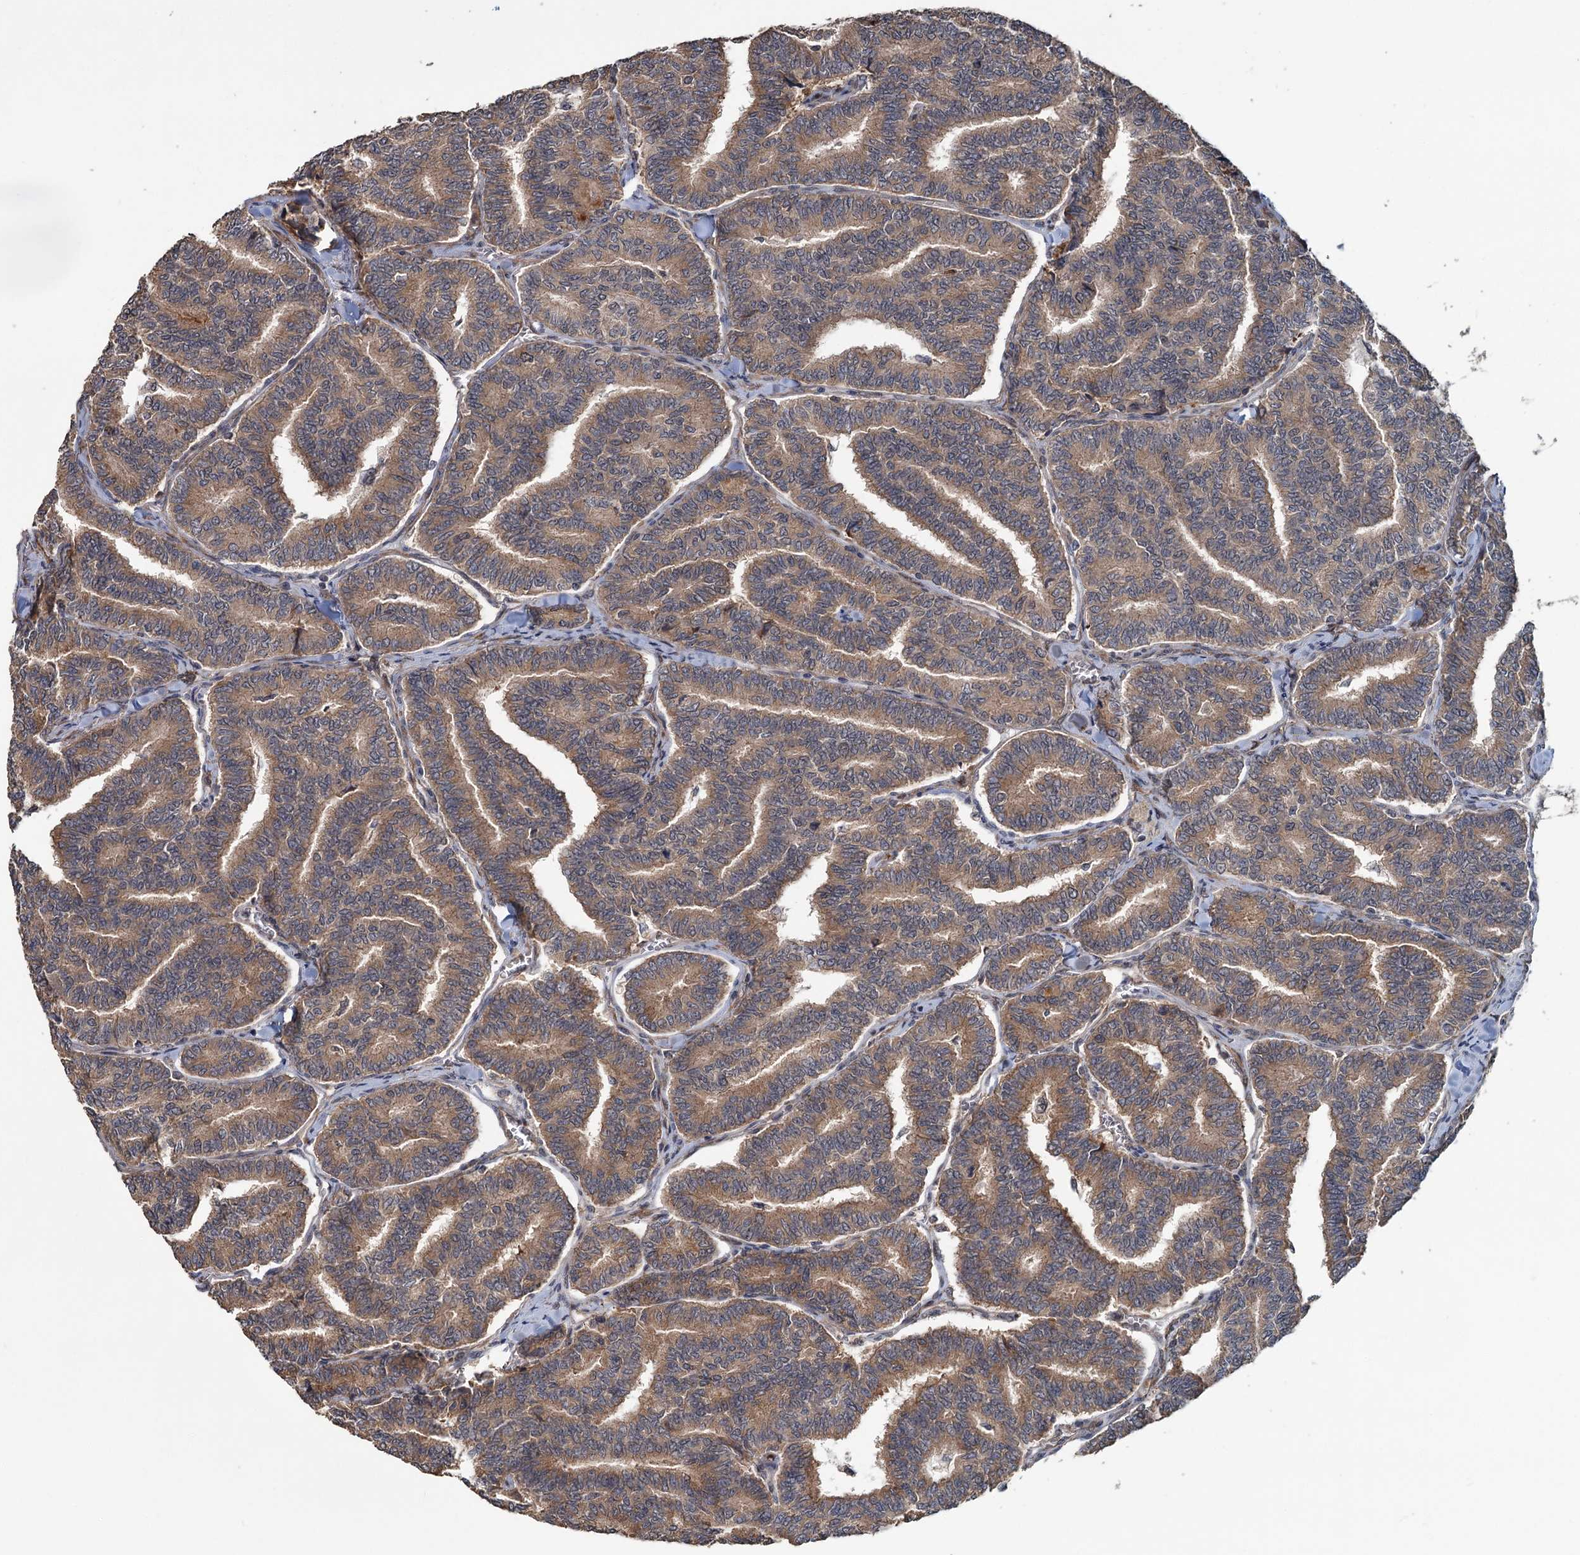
{"staining": {"intensity": "moderate", "quantity": ">75%", "location": "cytoplasmic/membranous"}, "tissue": "thyroid cancer", "cell_type": "Tumor cells", "image_type": "cancer", "snomed": [{"axis": "morphology", "description": "Papillary adenocarcinoma, NOS"}, {"axis": "topography", "description": "Thyroid gland"}], "caption": "The photomicrograph exhibits a brown stain indicating the presence of a protein in the cytoplasmic/membranous of tumor cells in thyroid cancer (papillary adenocarcinoma). (brown staining indicates protein expression, while blue staining denotes nuclei).", "gene": "KANSL2", "patient": {"sex": "female", "age": 35}}